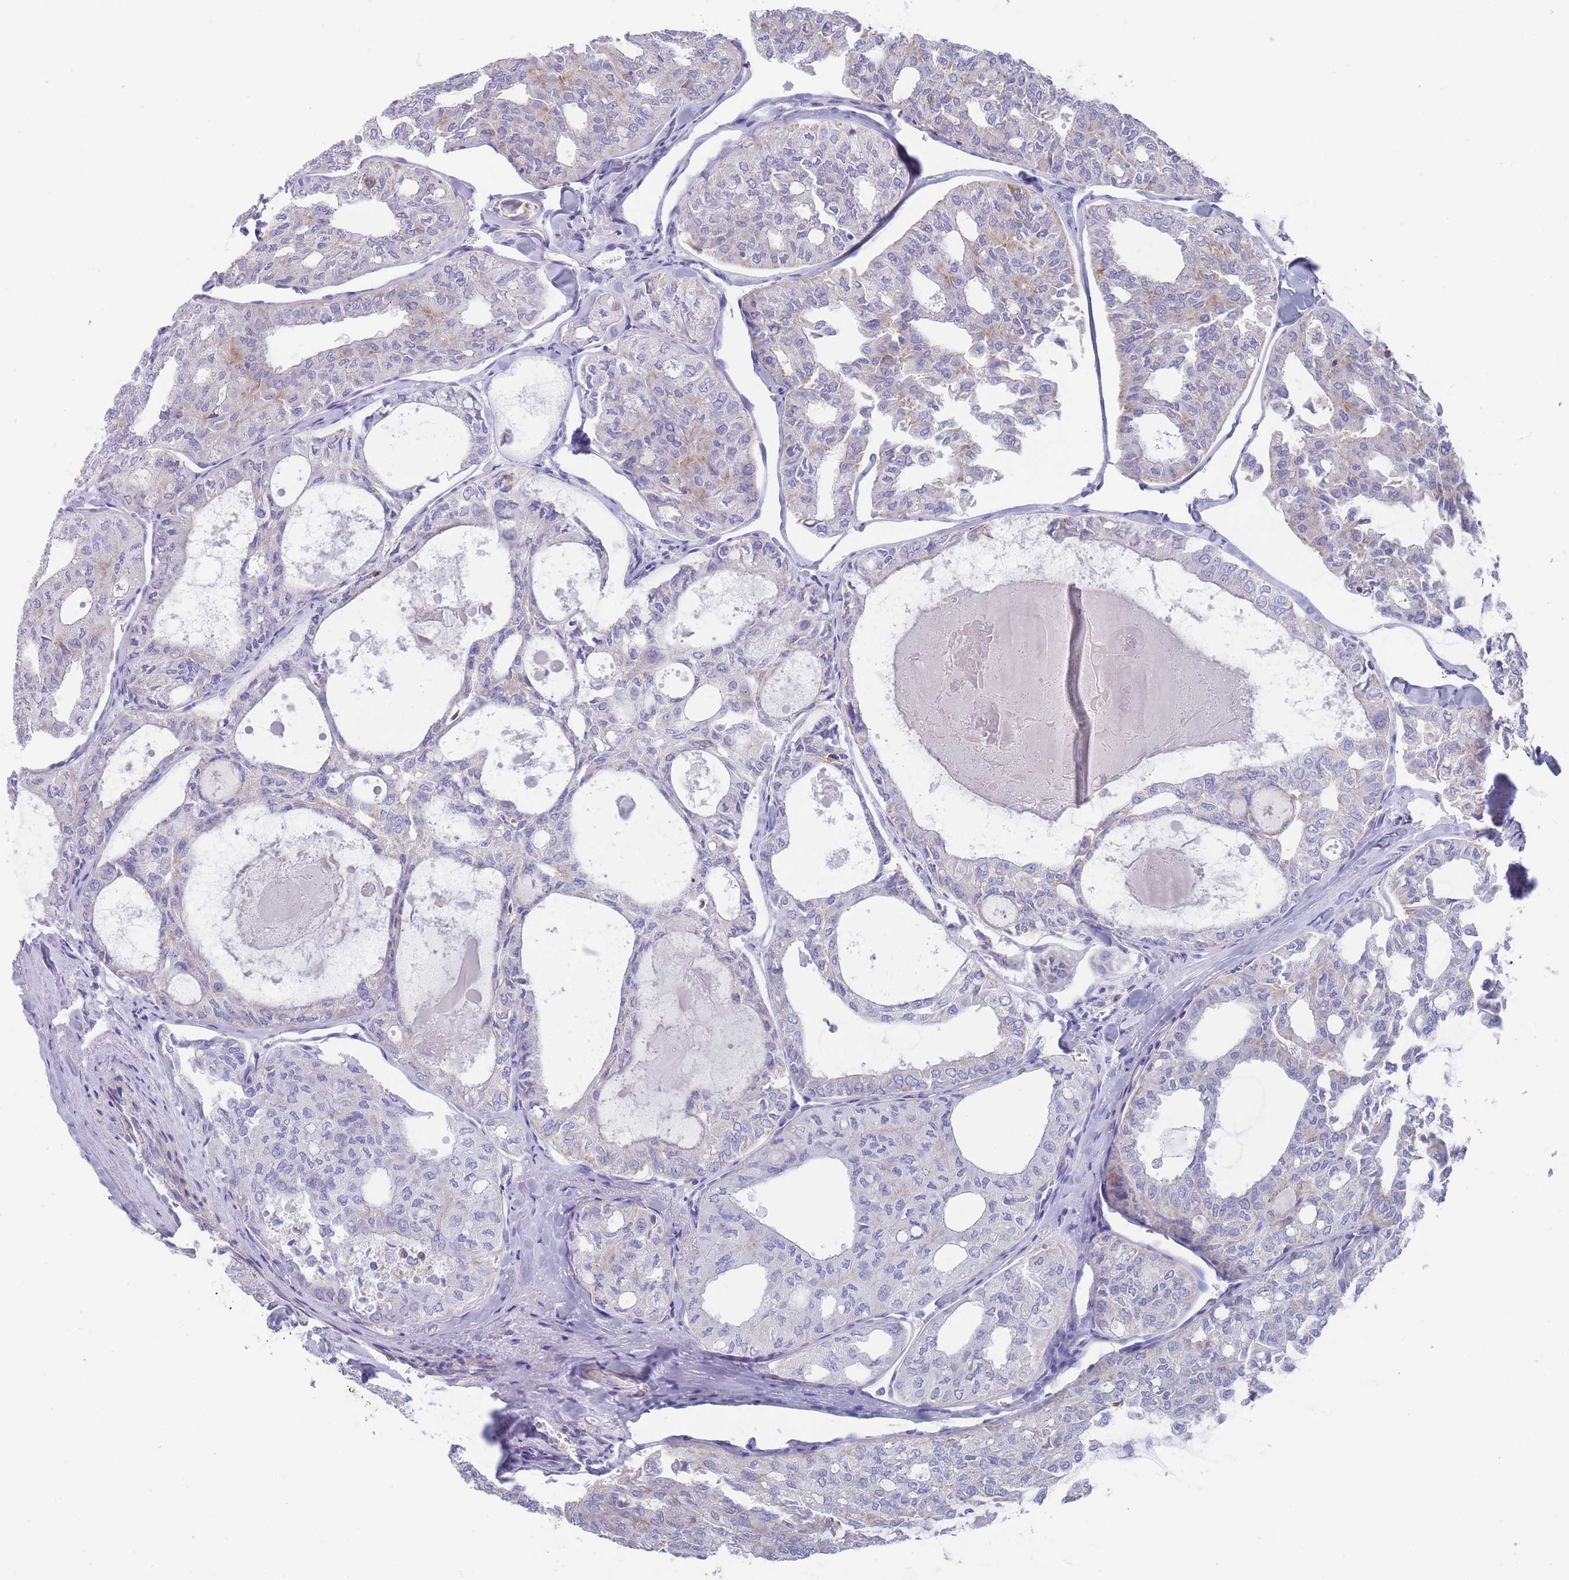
{"staining": {"intensity": "negative", "quantity": "none", "location": "none"}, "tissue": "thyroid cancer", "cell_type": "Tumor cells", "image_type": "cancer", "snomed": [{"axis": "morphology", "description": "Follicular adenoma carcinoma, NOS"}, {"axis": "topography", "description": "Thyroid gland"}], "caption": "The photomicrograph displays no staining of tumor cells in thyroid cancer (follicular adenoma carcinoma).", "gene": "SCCPDH", "patient": {"sex": "male", "age": 75}}